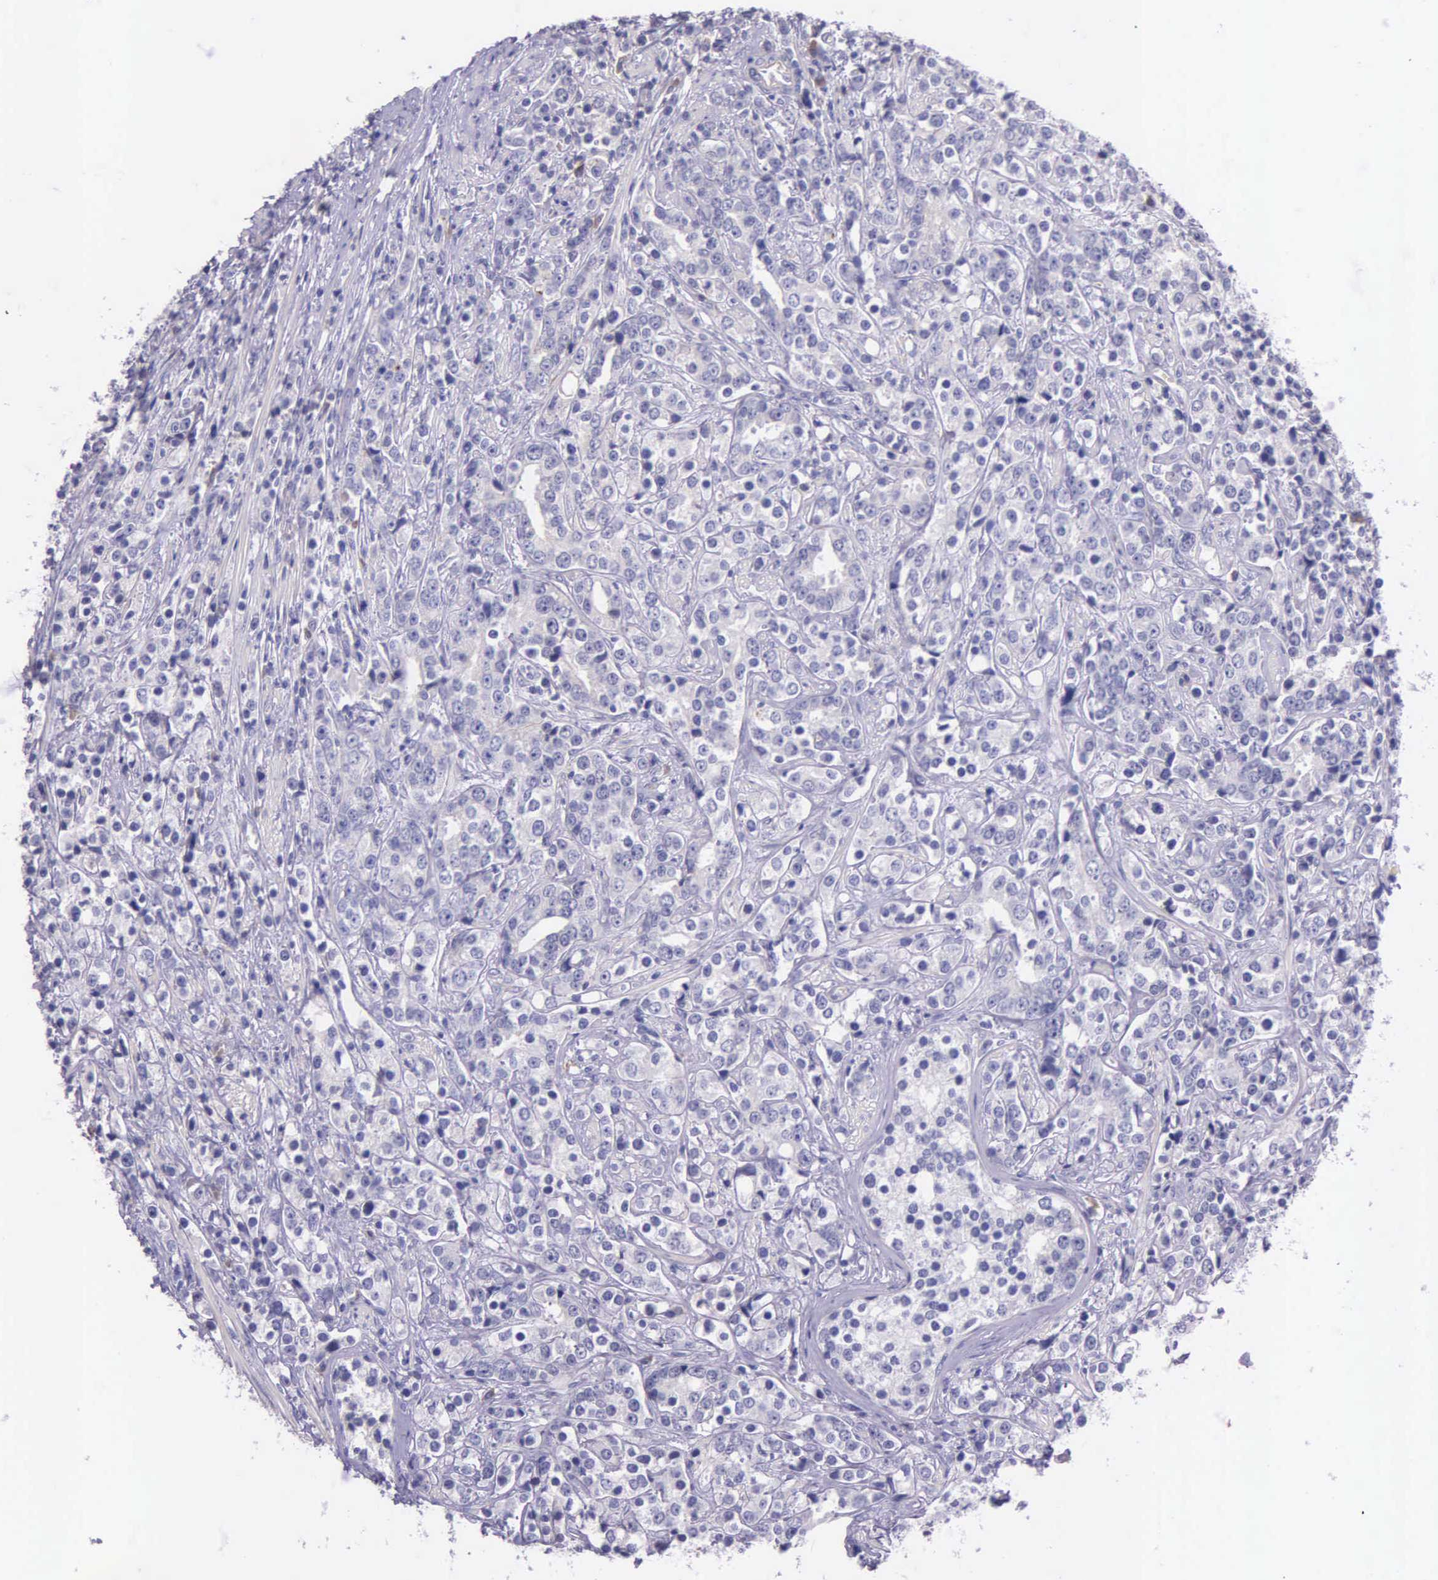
{"staining": {"intensity": "negative", "quantity": "none", "location": "none"}, "tissue": "prostate cancer", "cell_type": "Tumor cells", "image_type": "cancer", "snomed": [{"axis": "morphology", "description": "Adenocarcinoma, High grade"}, {"axis": "topography", "description": "Prostate"}], "caption": "DAB (3,3'-diaminobenzidine) immunohistochemical staining of human prostate cancer shows no significant expression in tumor cells.", "gene": "THSD7A", "patient": {"sex": "male", "age": 71}}